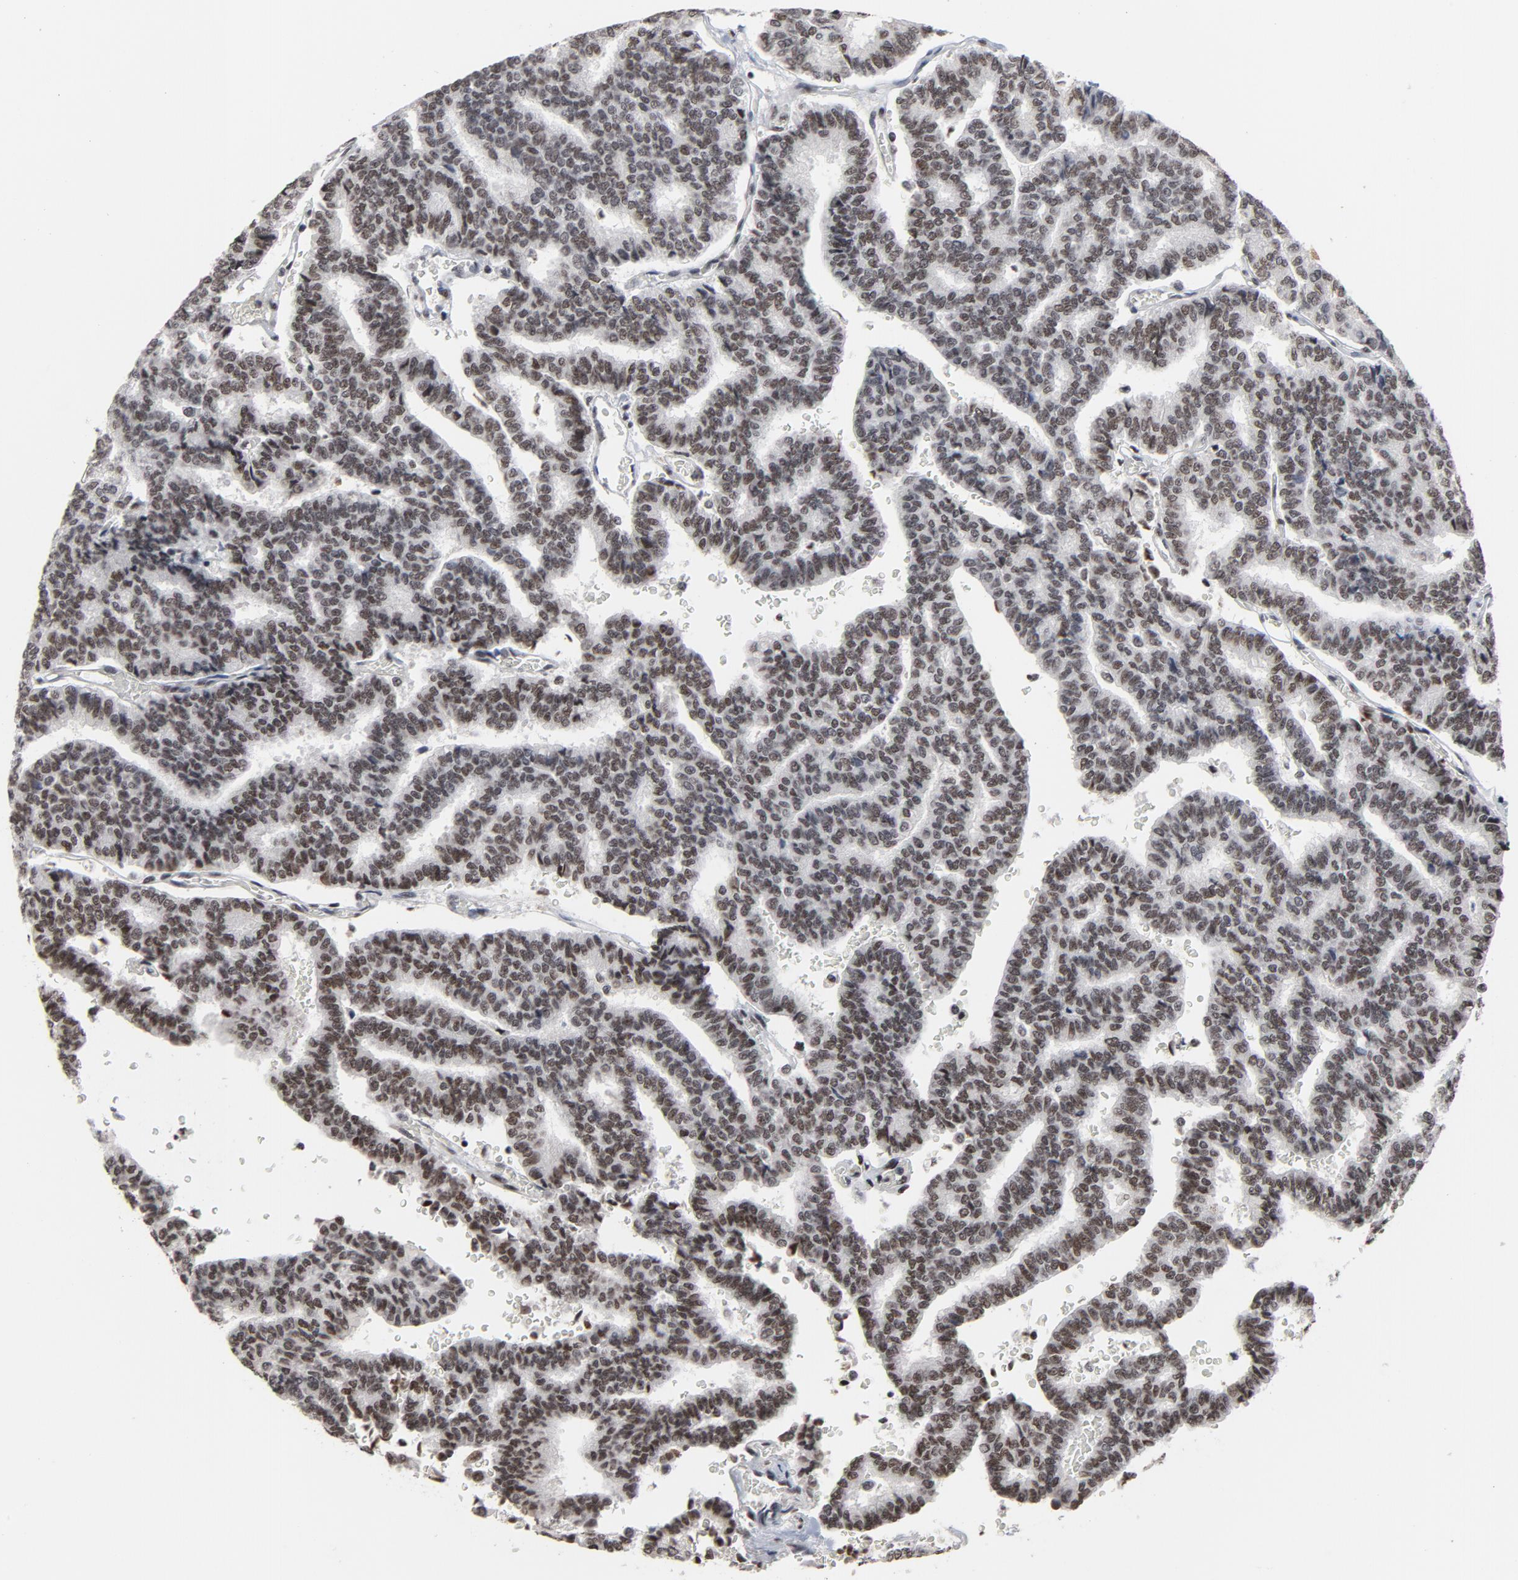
{"staining": {"intensity": "moderate", "quantity": ">75%", "location": "nuclear"}, "tissue": "thyroid cancer", "cell_type": "Tumor cells", "image_type": "cancer", "snomed": [{"axis": "morphology", "description": "Papillary adenocarcinoma, NOS"}, {"axis": "topography", "description": "Thyroid gland"}], "caption": "This photomicrograph displays IHC staining of thyroid papillary adenocarcinoma, with medium moderate nuclear expression in approximately >75% of tumor cells.", "gene": "MRE11", "patient": {"sex": "female", "age": 35}}